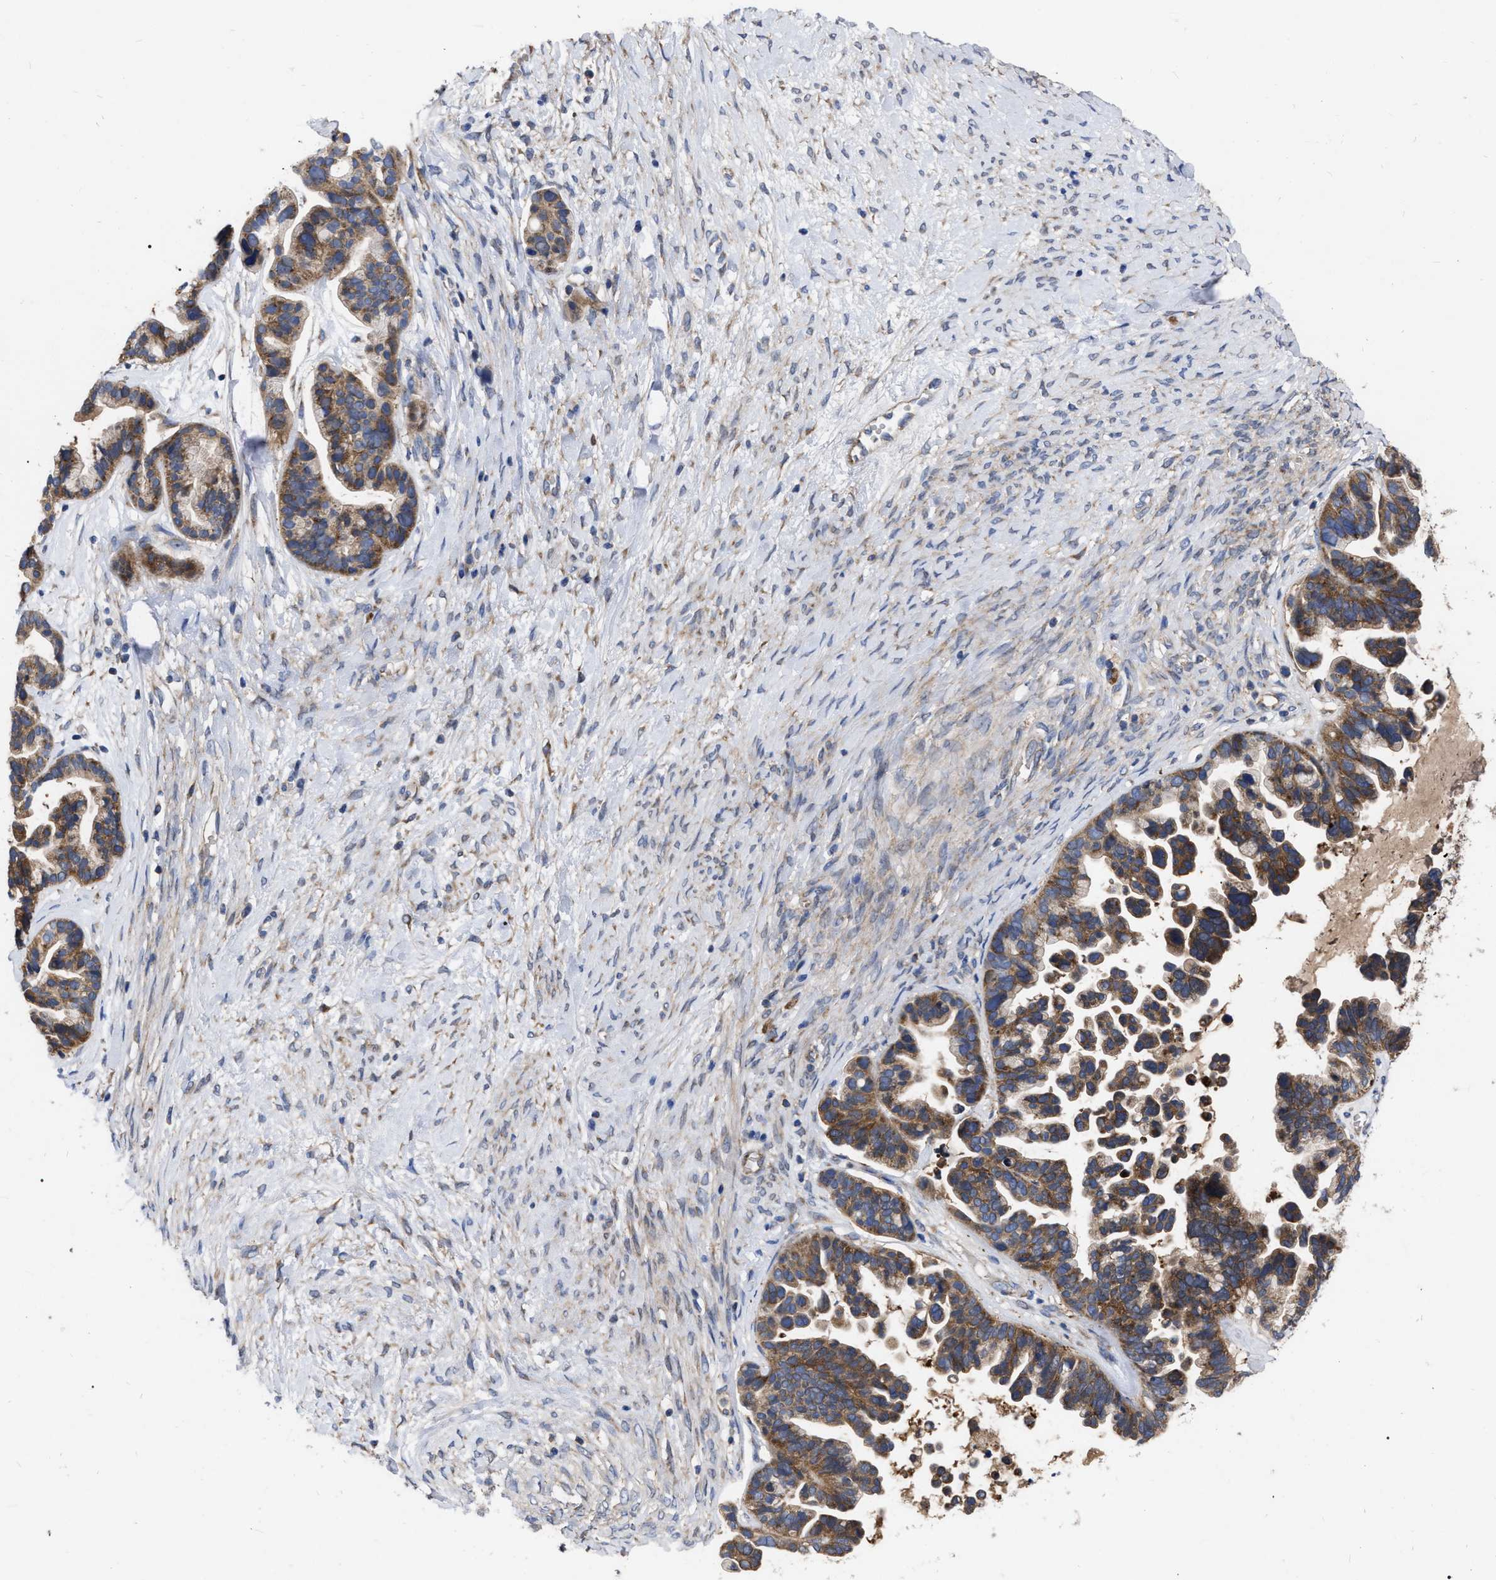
{"staining": {"intensity": "moderate", "quantity": ">75%", "location": "cytoplasmic/membranous"}, "tissue": "ovarian cancer", "cell_type": "Tumor cells", "image_type": "cancer", "snomed": [{"axis": "morphology", "description": "Cystadenocarcinoma, serous, NOS"}, {"axis": "topography", "description": "Ovary"}], "caption": "Moderate cytoplasmic/membranous staining is present in about >75% of tumor cells in serous cystadenocarcinoma (ovarian).", "gene": "CDKN2C", "patient": {"sex": "female", "age": 56}}